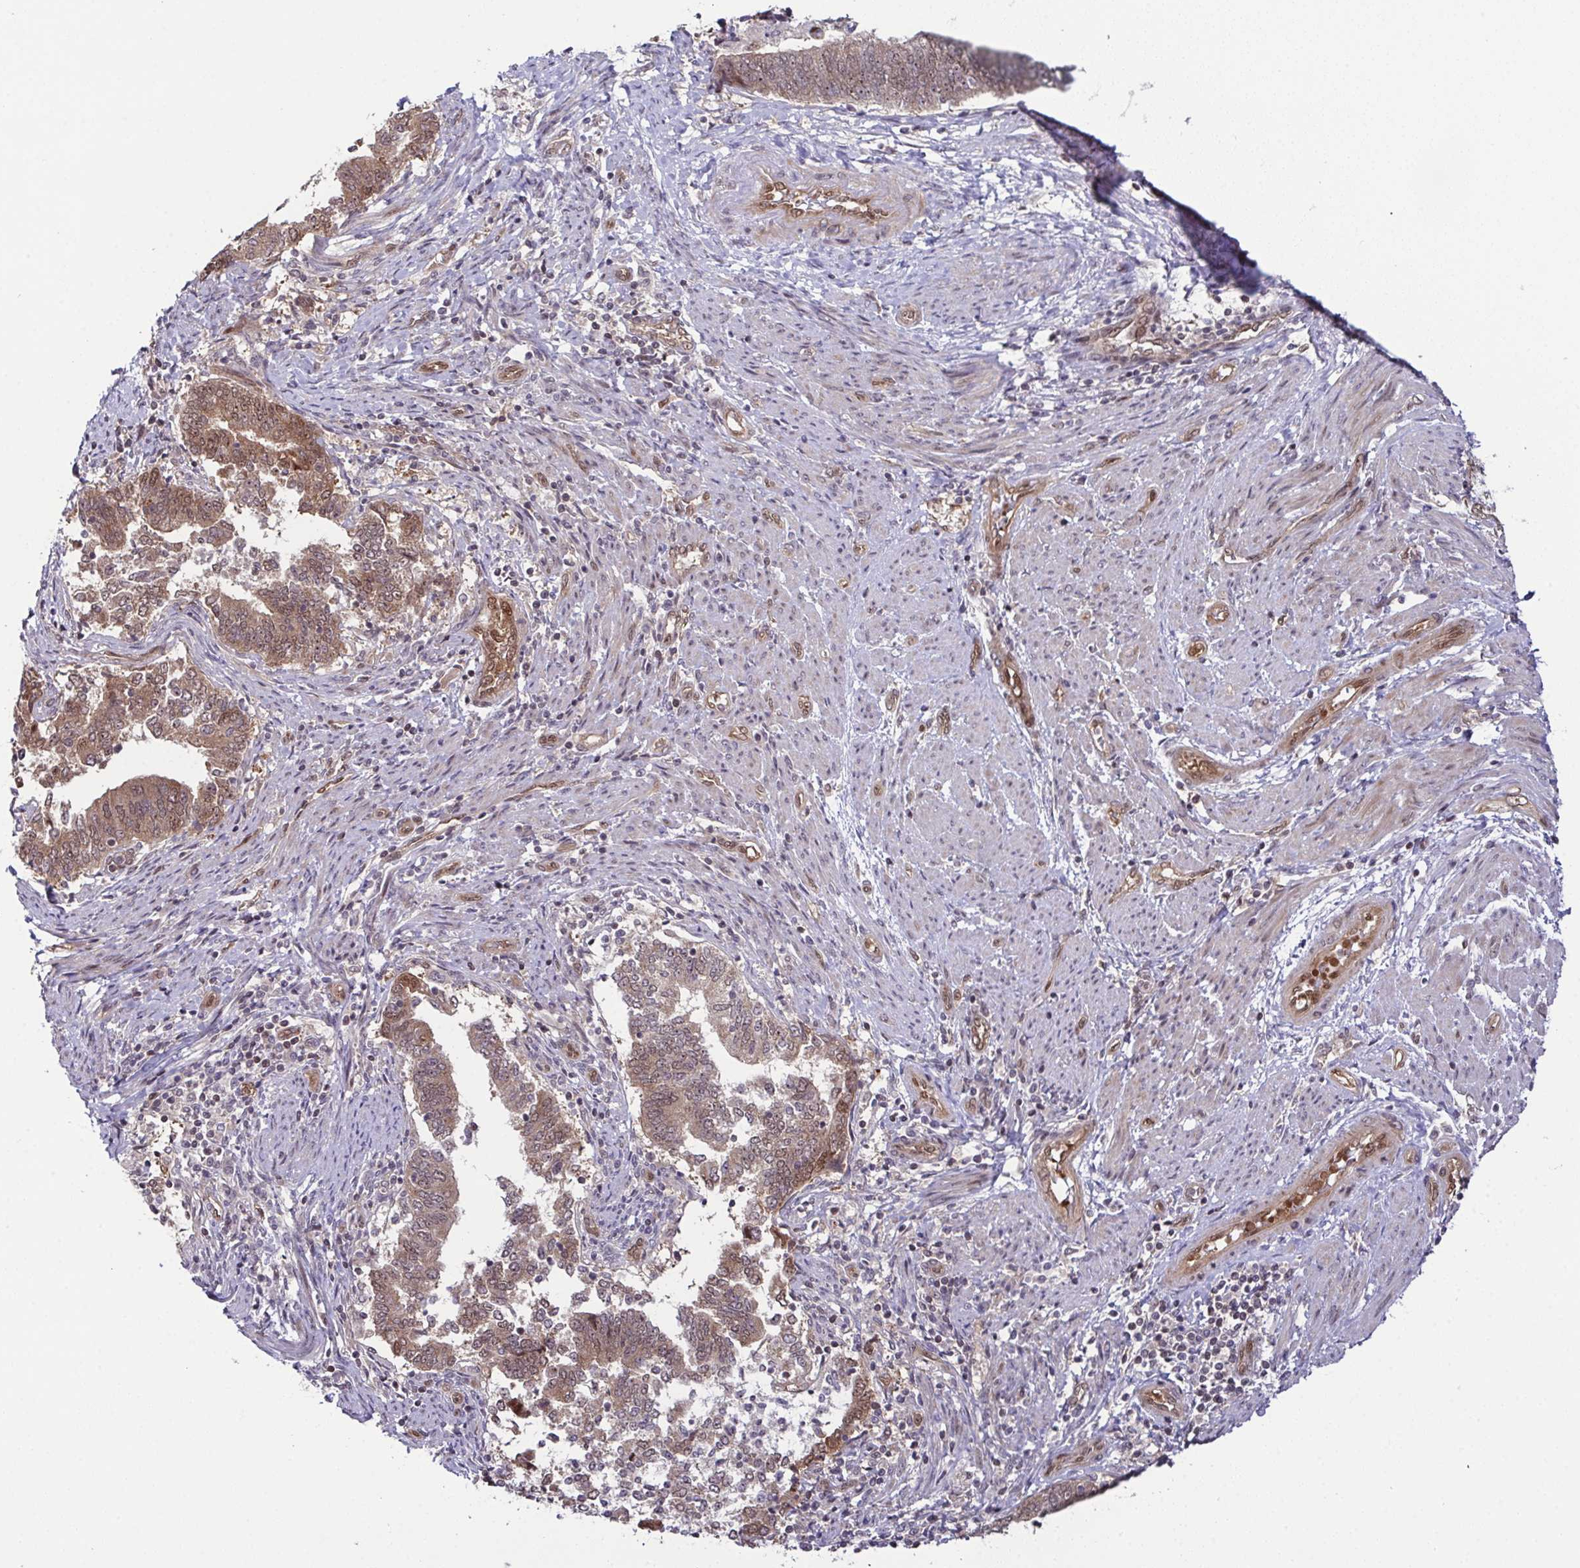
{"staining": {"intensity": "weak", "quantity": ">75%", "location": "cytoplasmic/membranous,nuclear"}, "tissue": "endometrial cancer", "cell_type": "Tumor cells", "image_type": "cancer", "snomed": [{"axis": "morphology", "description": "Adenocarcinoma, NOS"}, {"axis": "topography", "description": "Endometrium"}], "caption": "The immunohistochemical stain labels weak cytoplasmic/membranous and nuclear staining in tumor cells of endometrial cancer tissue.", "gene": "DNAJB1", "patient": {"sex": "female", "age": 65}}